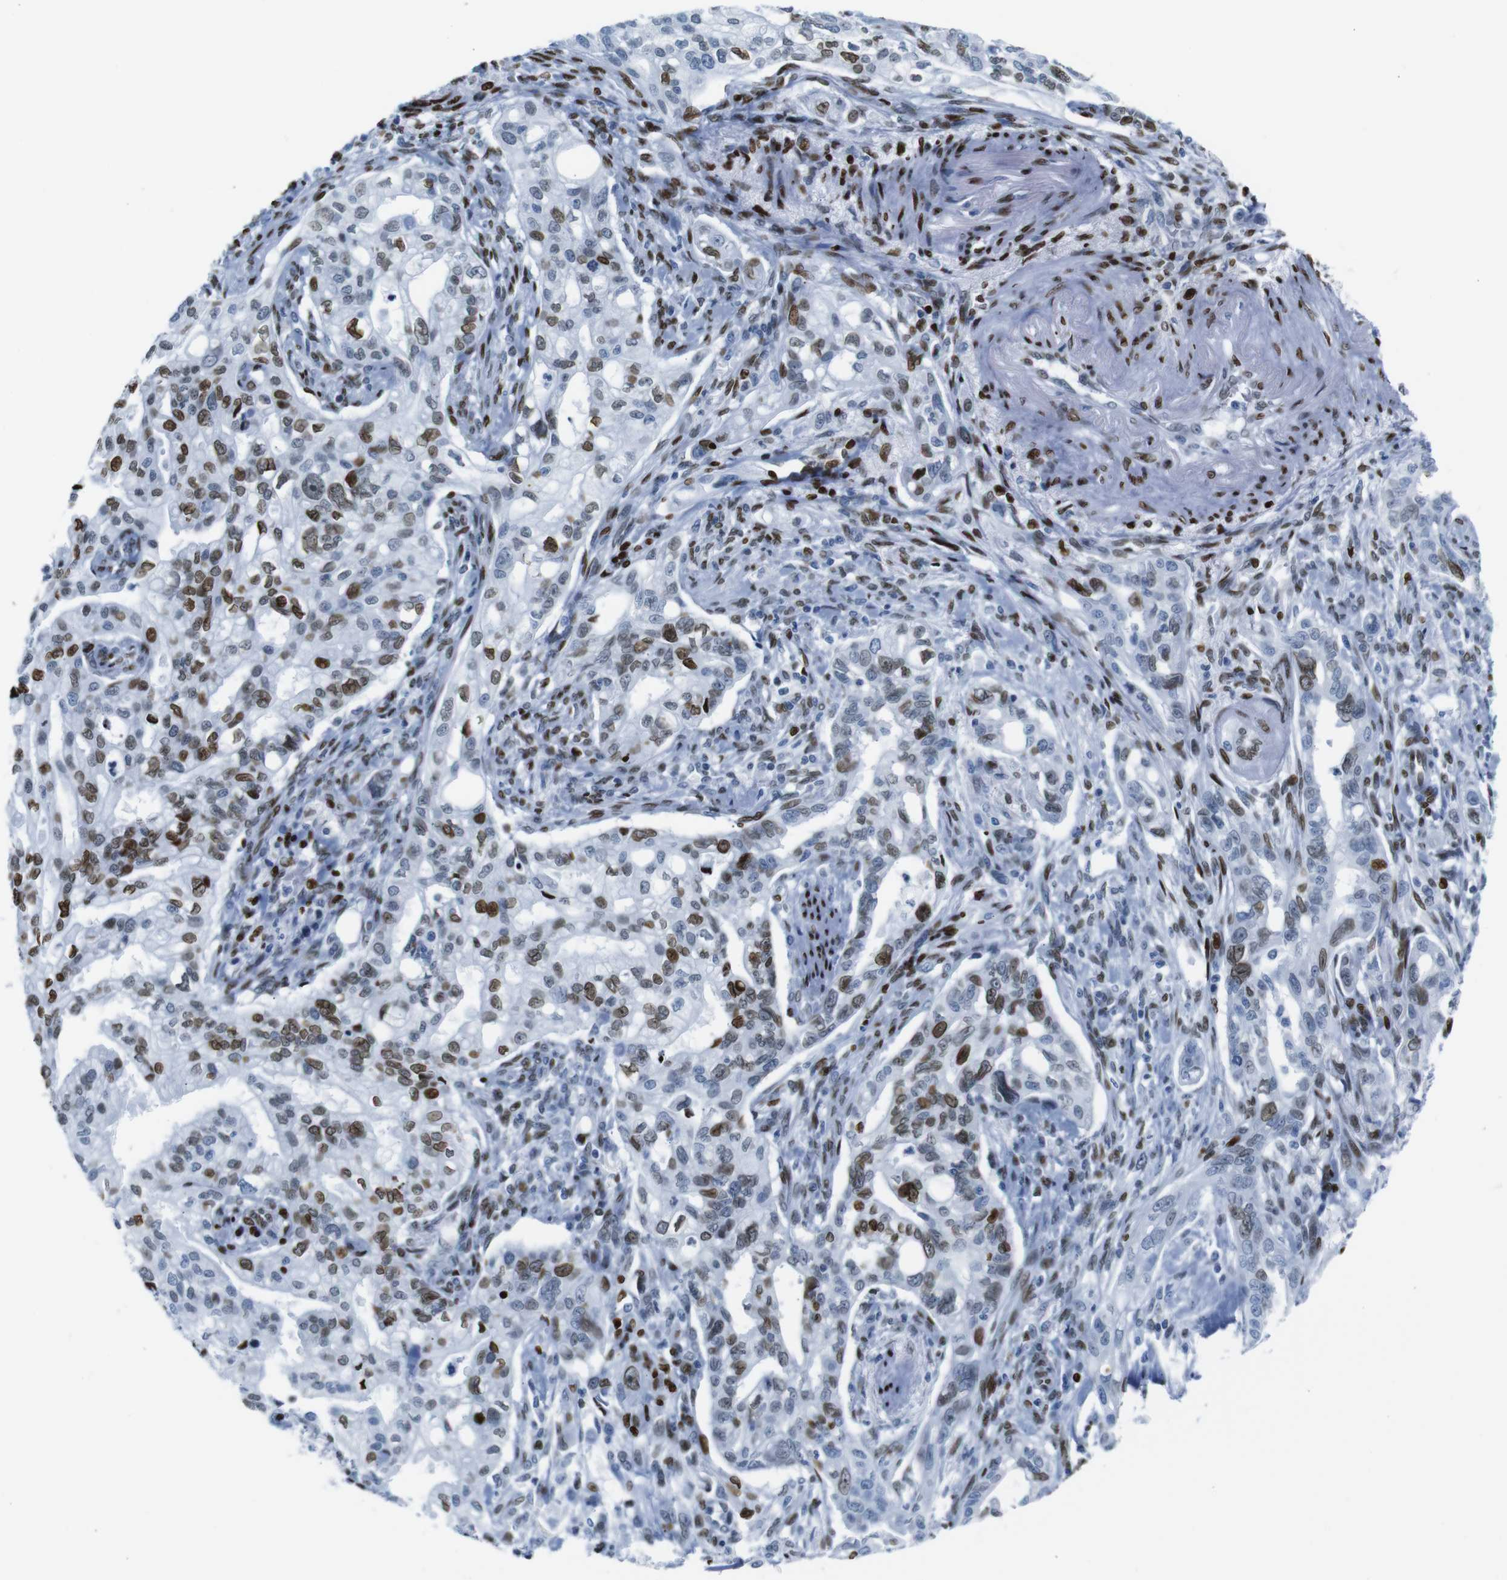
{"staining": {"intensity": "strong", "quantity": ">75%", "location": "nuclear"}, "tissue": "pancreatic cancer", "cell_type": "Tumor cells", "image_type": "cancer", "snomed": [{"axis": "morphology", "description": "Normal tissue, NOS"}, {"axis": "topography", "description": "Pancreas"}], "caption": "The photomicrograph reveals immunohistochemical staining of pancreatic cancer. There is strong nuclear expression is identified in about >75% of tumor cells.", "gene": "NPIPB15", "patient": {"sex": "male", "age": 42}}